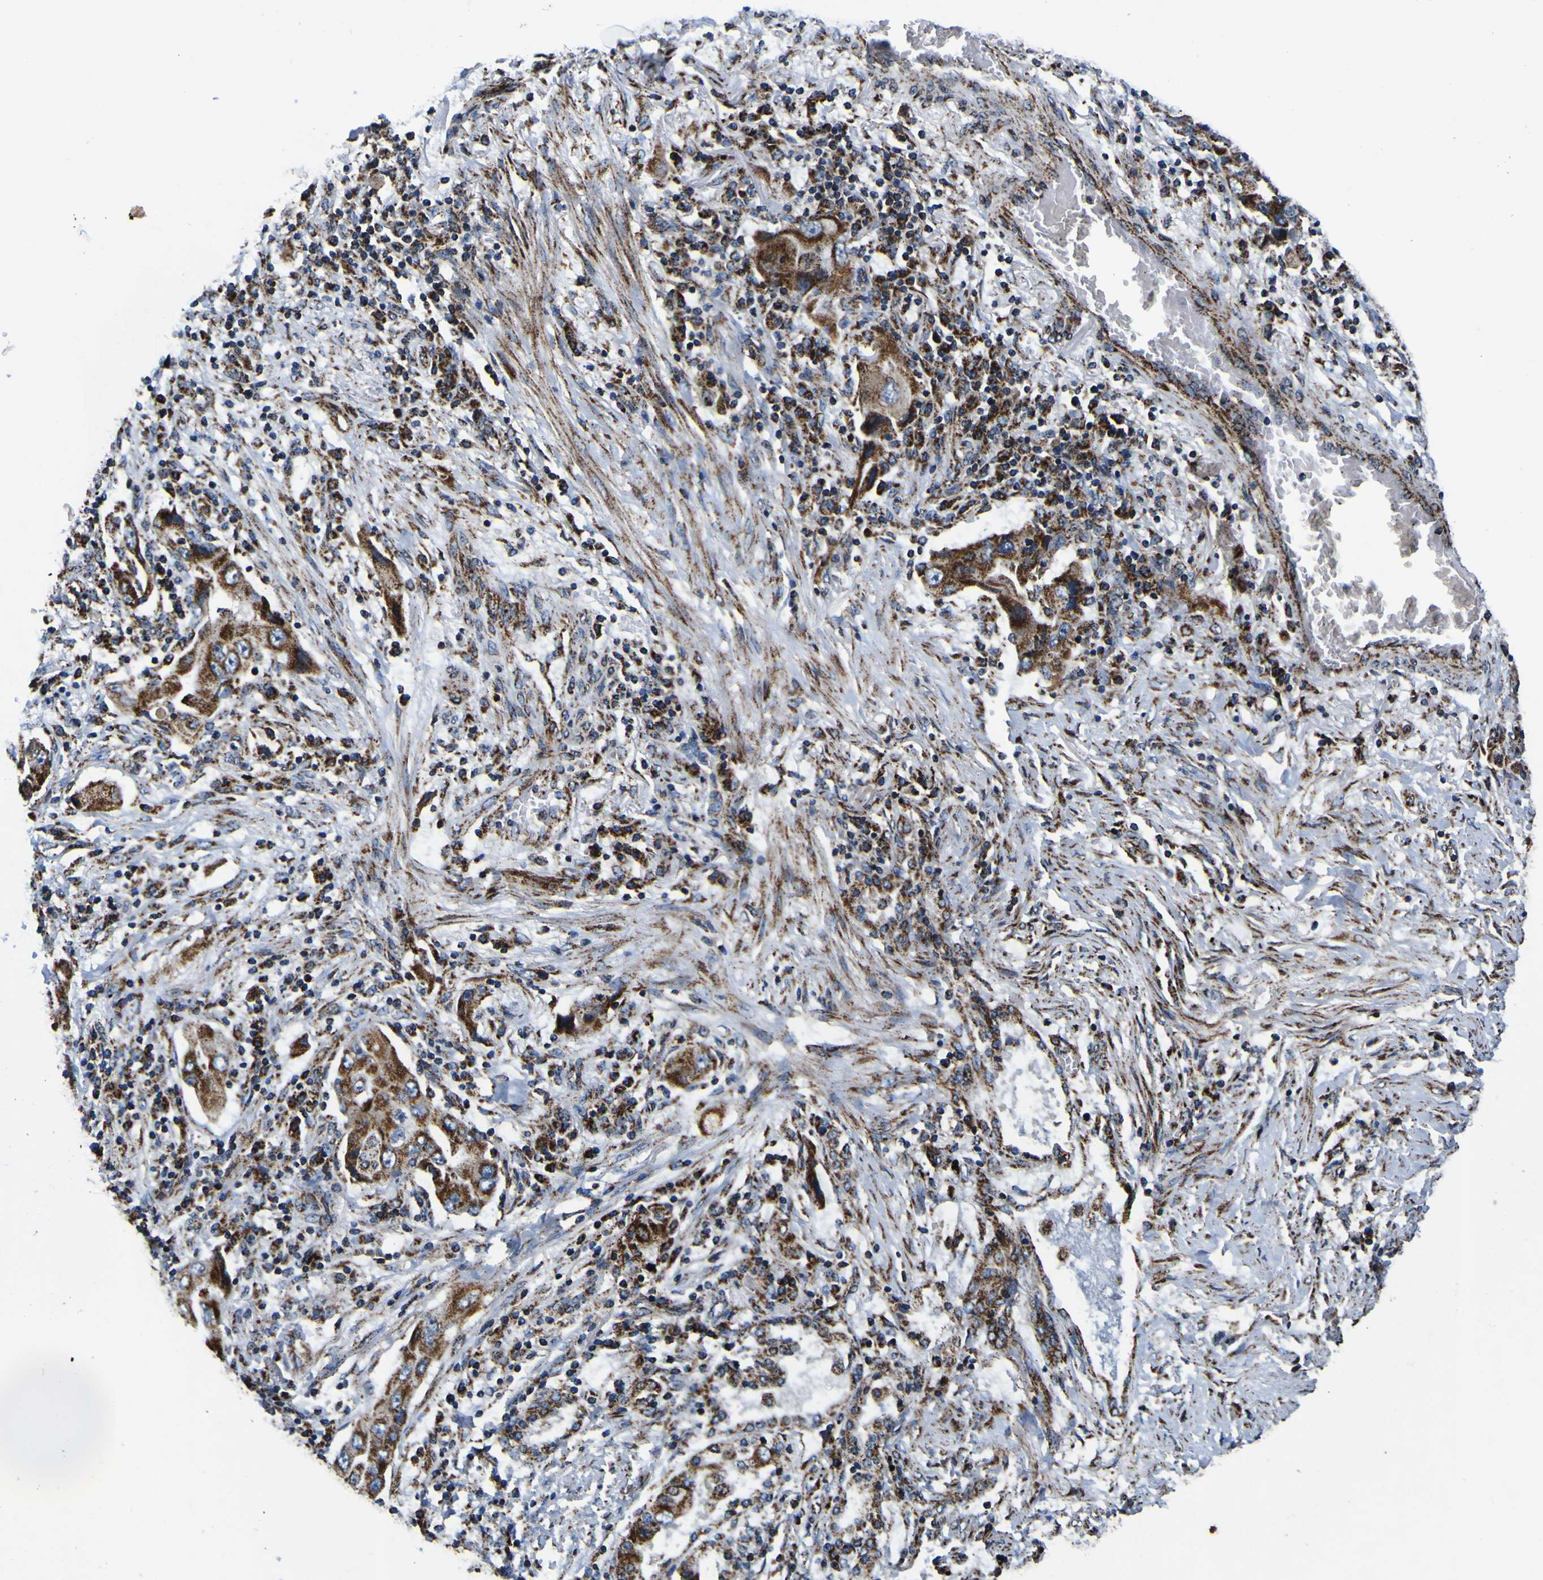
{"staining": {"intensity": "strong", "quantity": ">75%", "location": "cytoplasmic/membranous"}, "tissue": "lung cancer", "cell_type": "Tumor cells", "image_type": "cancer", "snomed": [{"axis": "morphology", "description": "Adenocarcinoma, NOS"}, {"axis": "topography", "description": "Lung"}], "caption": "Strong cytoplasmic/membranous positivity is seen in about >75% of tumor cells in adenocarcinoma (lung). (Brightfield microscopy of DAB IHC at high magnification).", "gene": "PTRH2", "patient": {"sex": "female", "age": 65}}